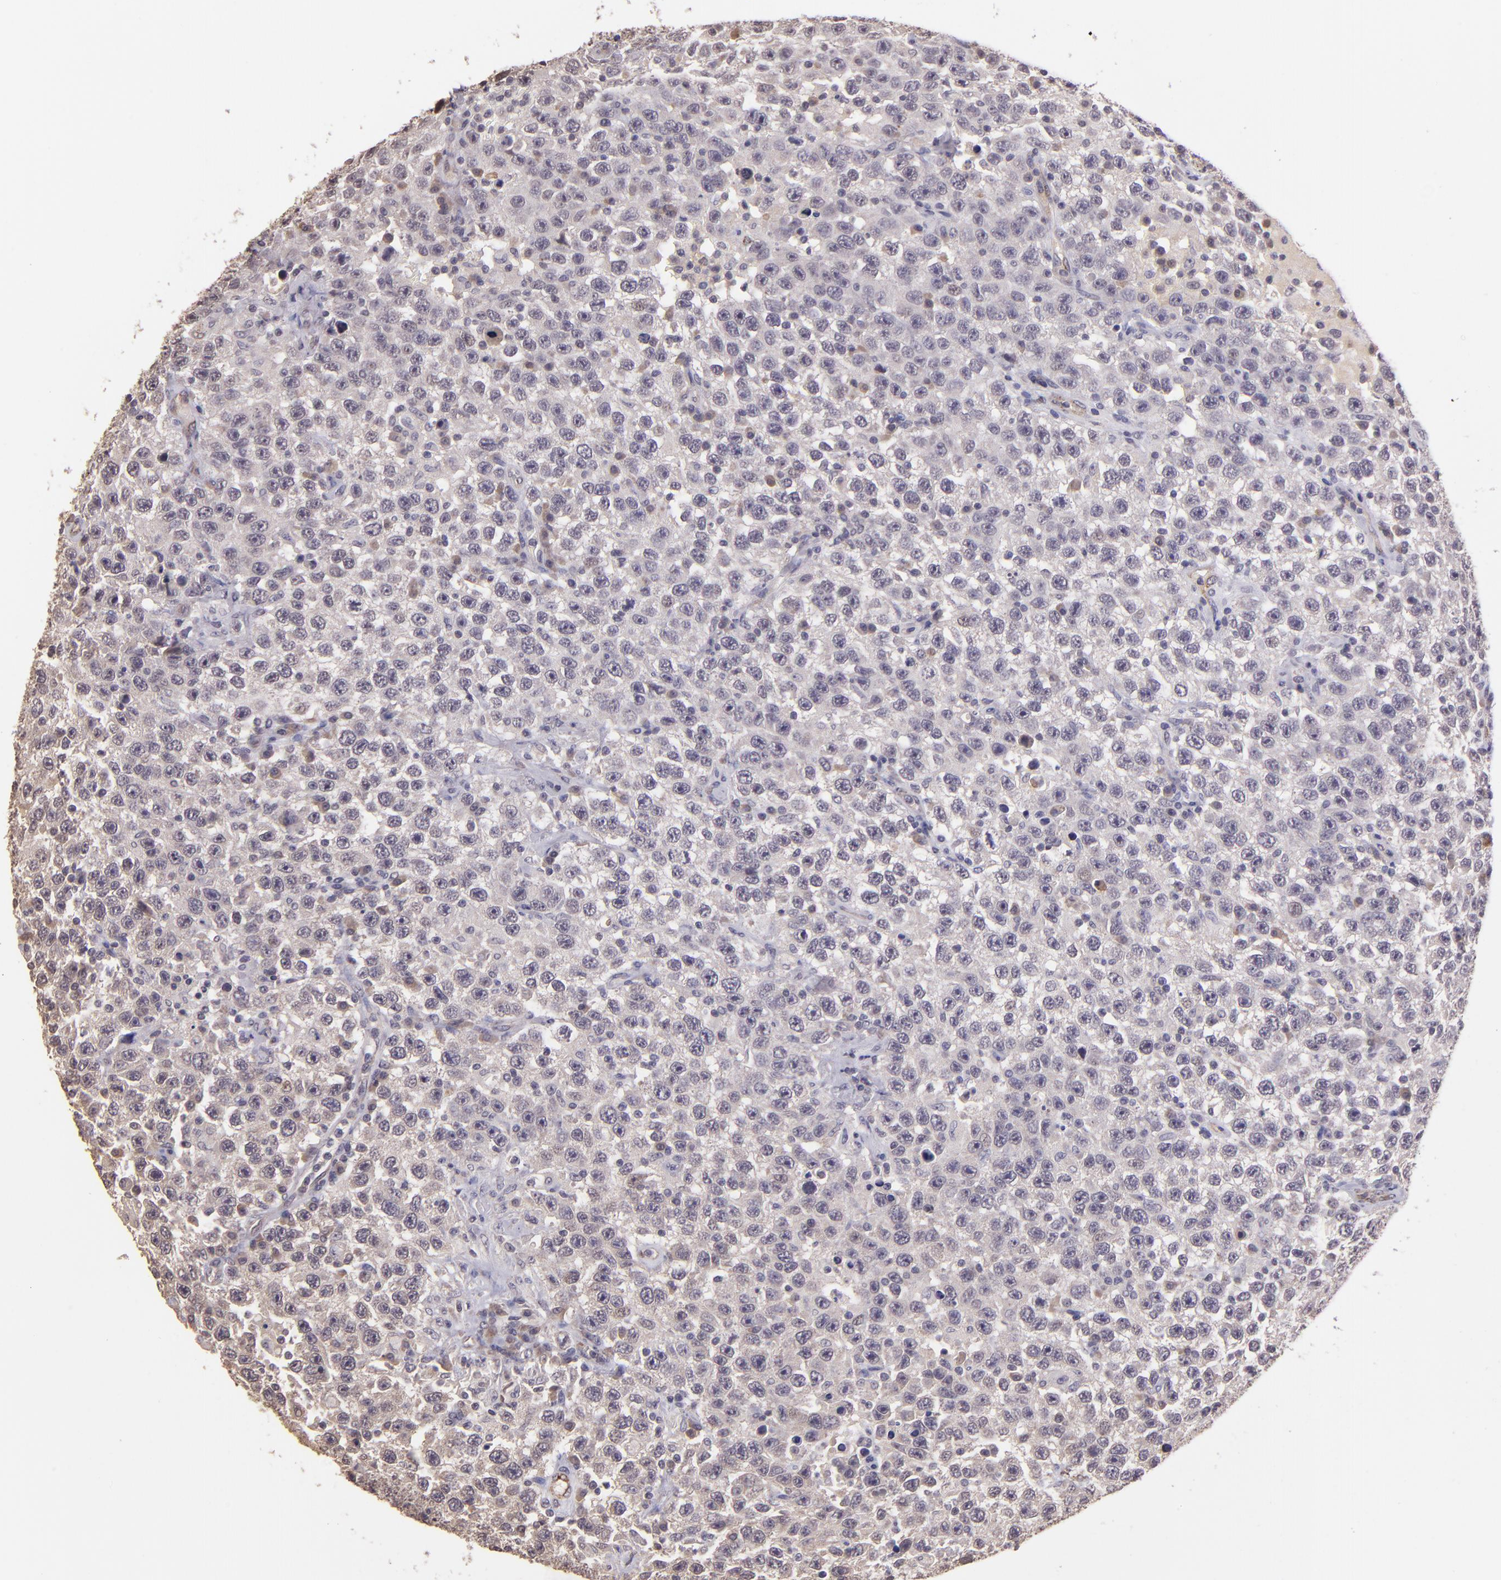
{"staining": {"intensity": "negative", "quantity": "none", "location": "none"}, "tissue": "testis cancer", "cell_type": "Tumor cells", "image_type": "cancer", "snomed": [{"axis": "morphology", "description": "Seminoma, NOS"}, {"axis": "topography", "description": "Testis"}], "caption": "Immunohistochemistry of human testis cancer (seminoma) displays no staining in tumor cells.", "gene": "TAF7L", "patient": {"sex": "male", "age": 41}}